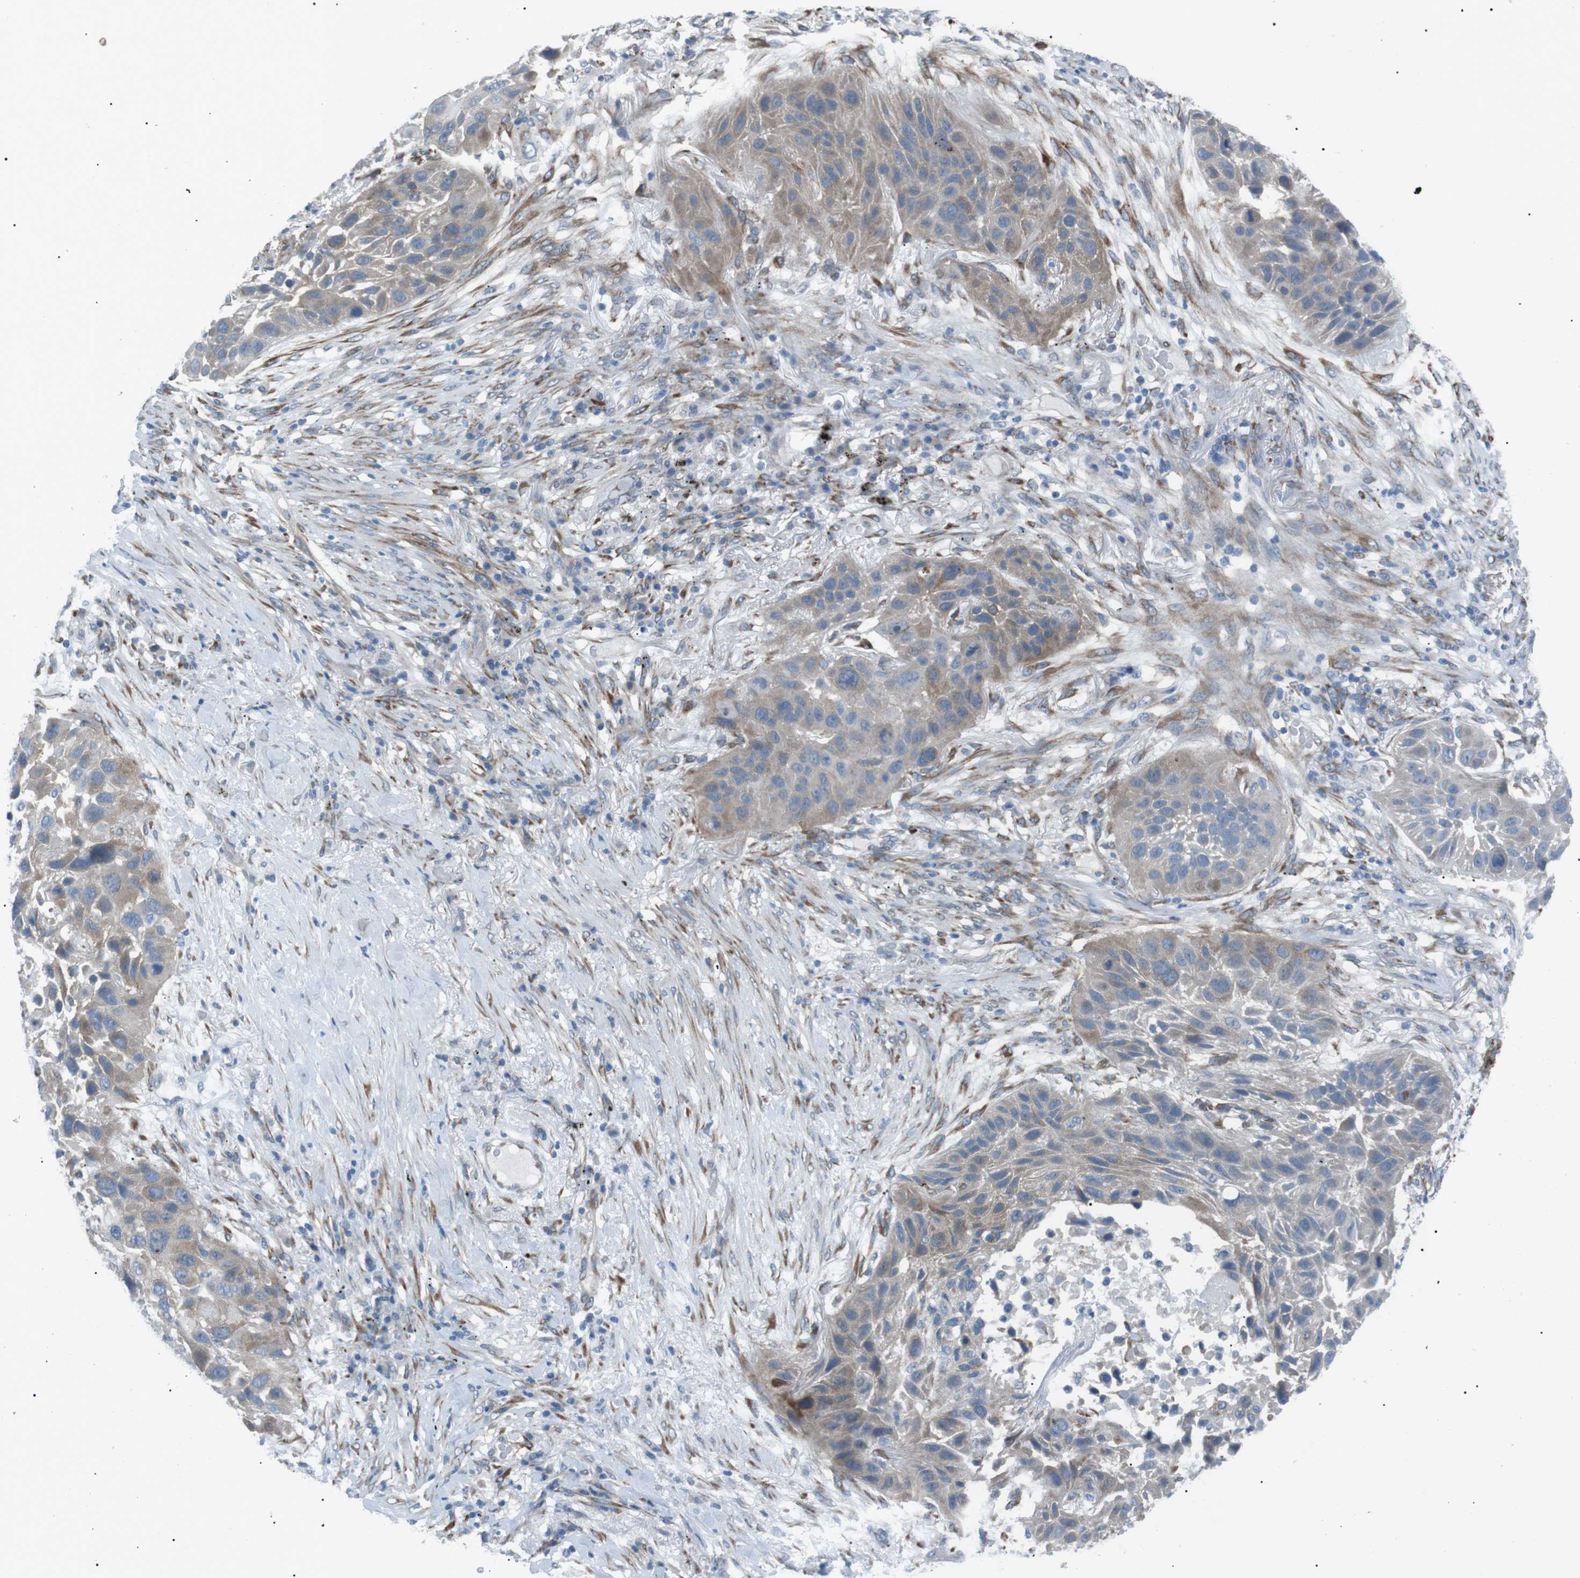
{"staining": {"intensity": "weak", "quantity": ">75%", "location": "cytoplasmic/membranous"}, "tissue": "lung cancer", "cell_type": "Tumor cells", "image_type": "cancer", "snomed": [{"axis": "morphology", "description": "Squamous cell carcinoma, NOS"}, {"axis": "topography", "description": "Lung"}], "caption": "Immunohistochemistry (DAB) staining of squamous cell carcinoma (lung) shows weak cytoplasmic/membranous protein expression in about >75% of tumor cells.", "gene": "MTARC2", "patient": {"sex": "male", "age": 57}}